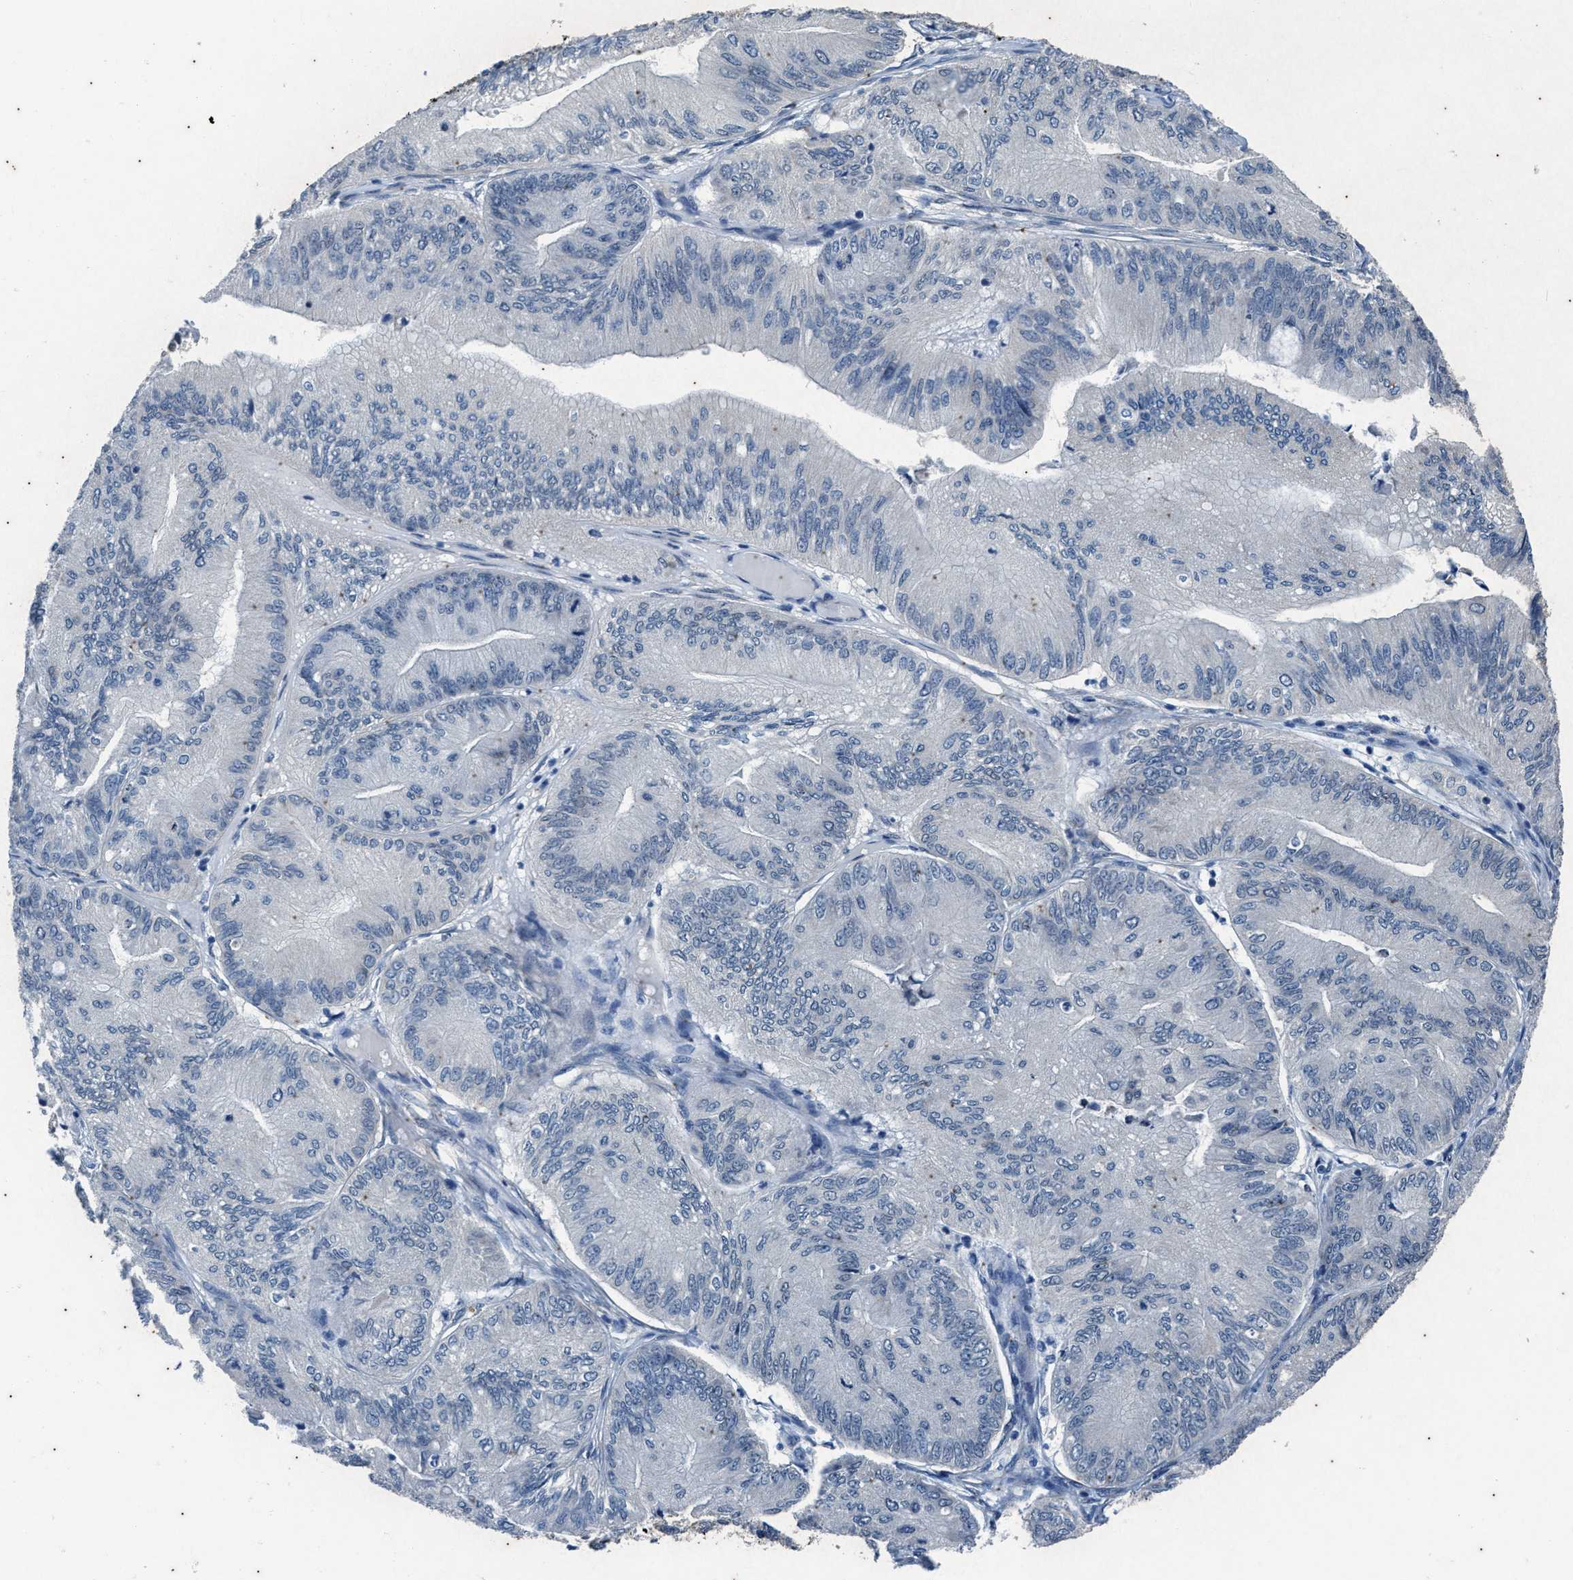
{"staining": {"intensity": "negative", "quantity": "none", "location": "none"}, "tissue": "ovarian cancer", "cell_type": "Tumor cells", "image_type": "cancer", "snomed": [{"axis": "morphology", "description": "Cystadenocarcinoma, mucinous, NOS"}, {"axis": "topography", "description": "Ovary"}], "caption": "Tumor cells show no significant protein staining in ovarian cancer. The staining is performed using DAB brown chromogen with nuclei counter-stained in using hematoxylin.", "gene": "KIF24", "patient": {"sex": "female", "age": 61}}